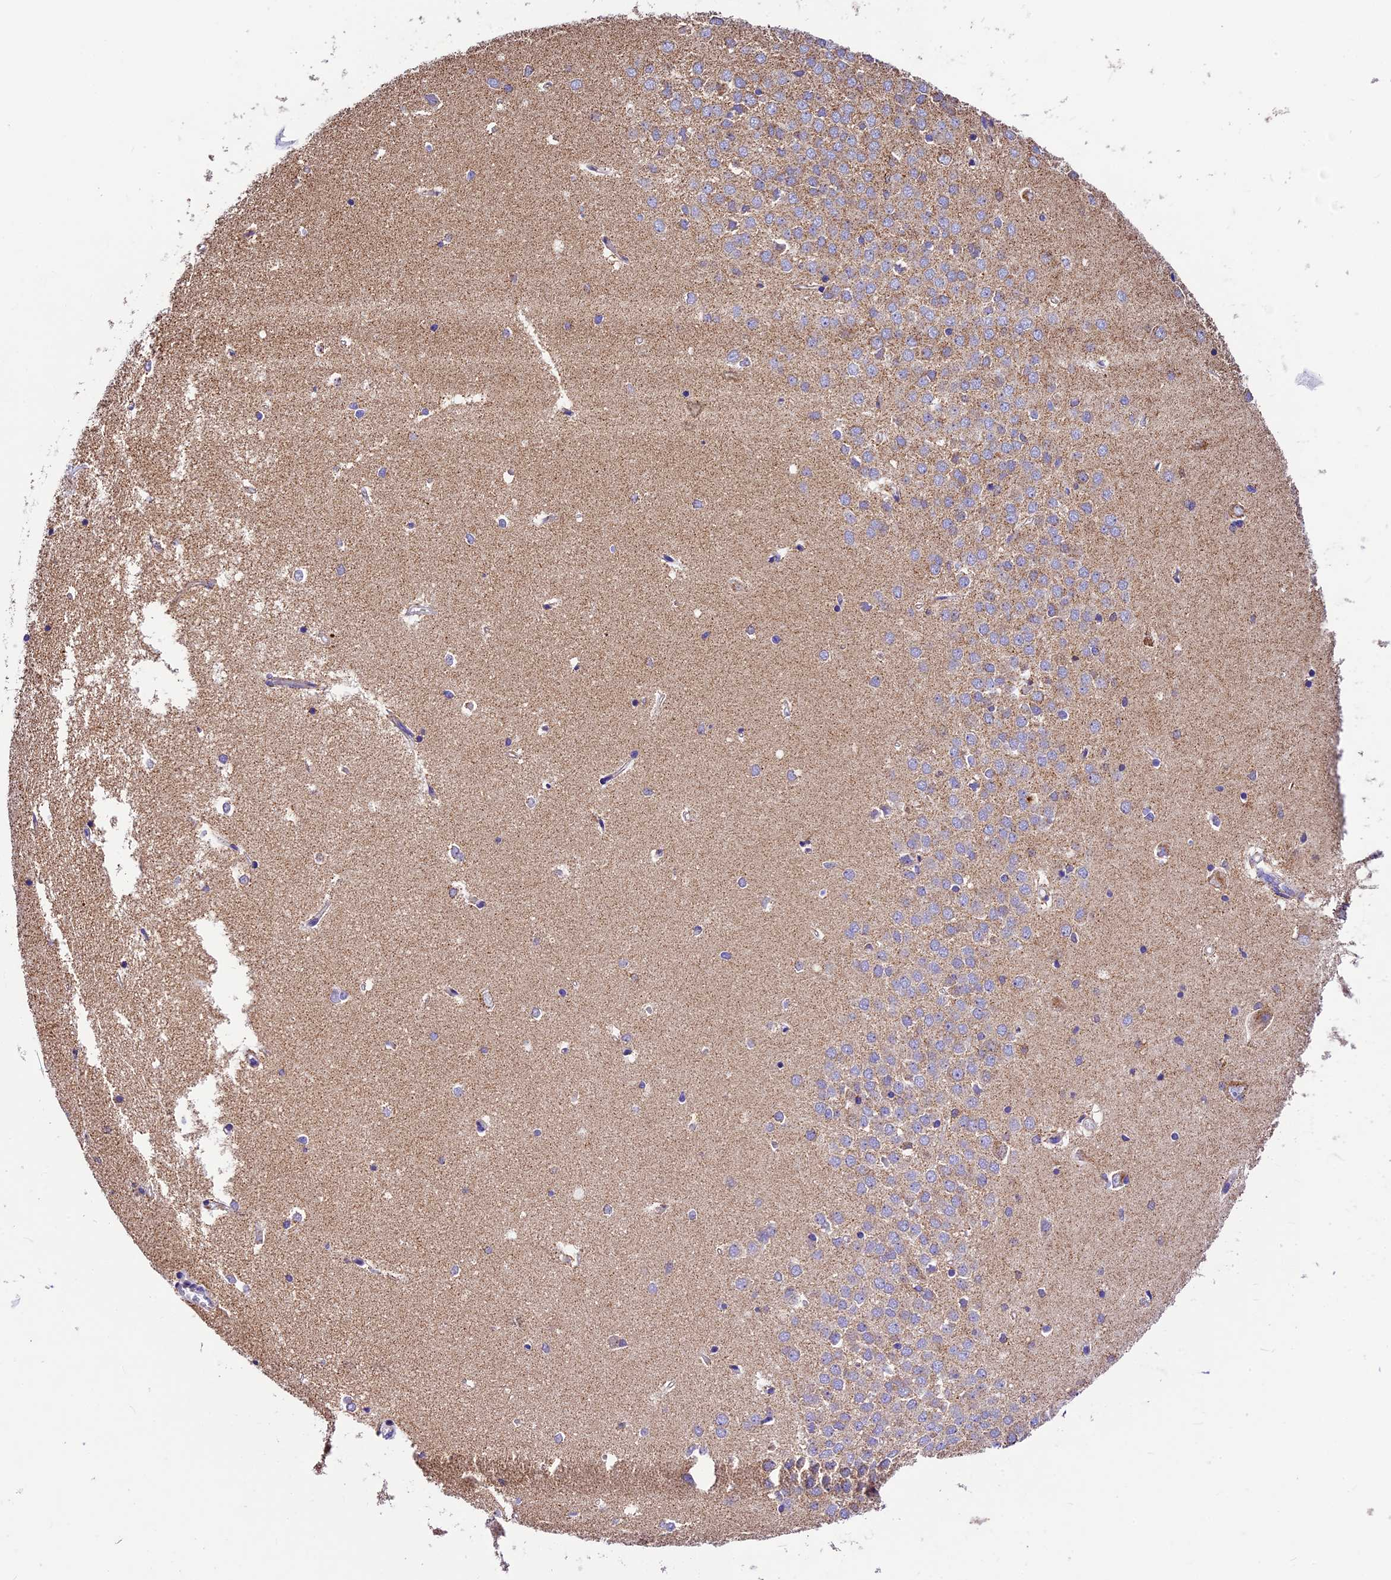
{"staining": {"intensity": "moderate", "quantity": "<25%", "location": "cytoplasmic/membranous"}, "tissue": "hippocampus", "cell_type": "Glial cells", "image_type": "normal", "snomed": [{"axis": "morphology", "description": "Normal tissue, NOS"}, {"axis": "topography", "description": "Hippocampus"}], "caption": "Human hippocampus stained with a brown dye shows moderate cytoplasmic/membranous positive expression in about <25% of glial cells.", "gene": "DCAF5", "patient": {"sex": "male", "age": 45}}